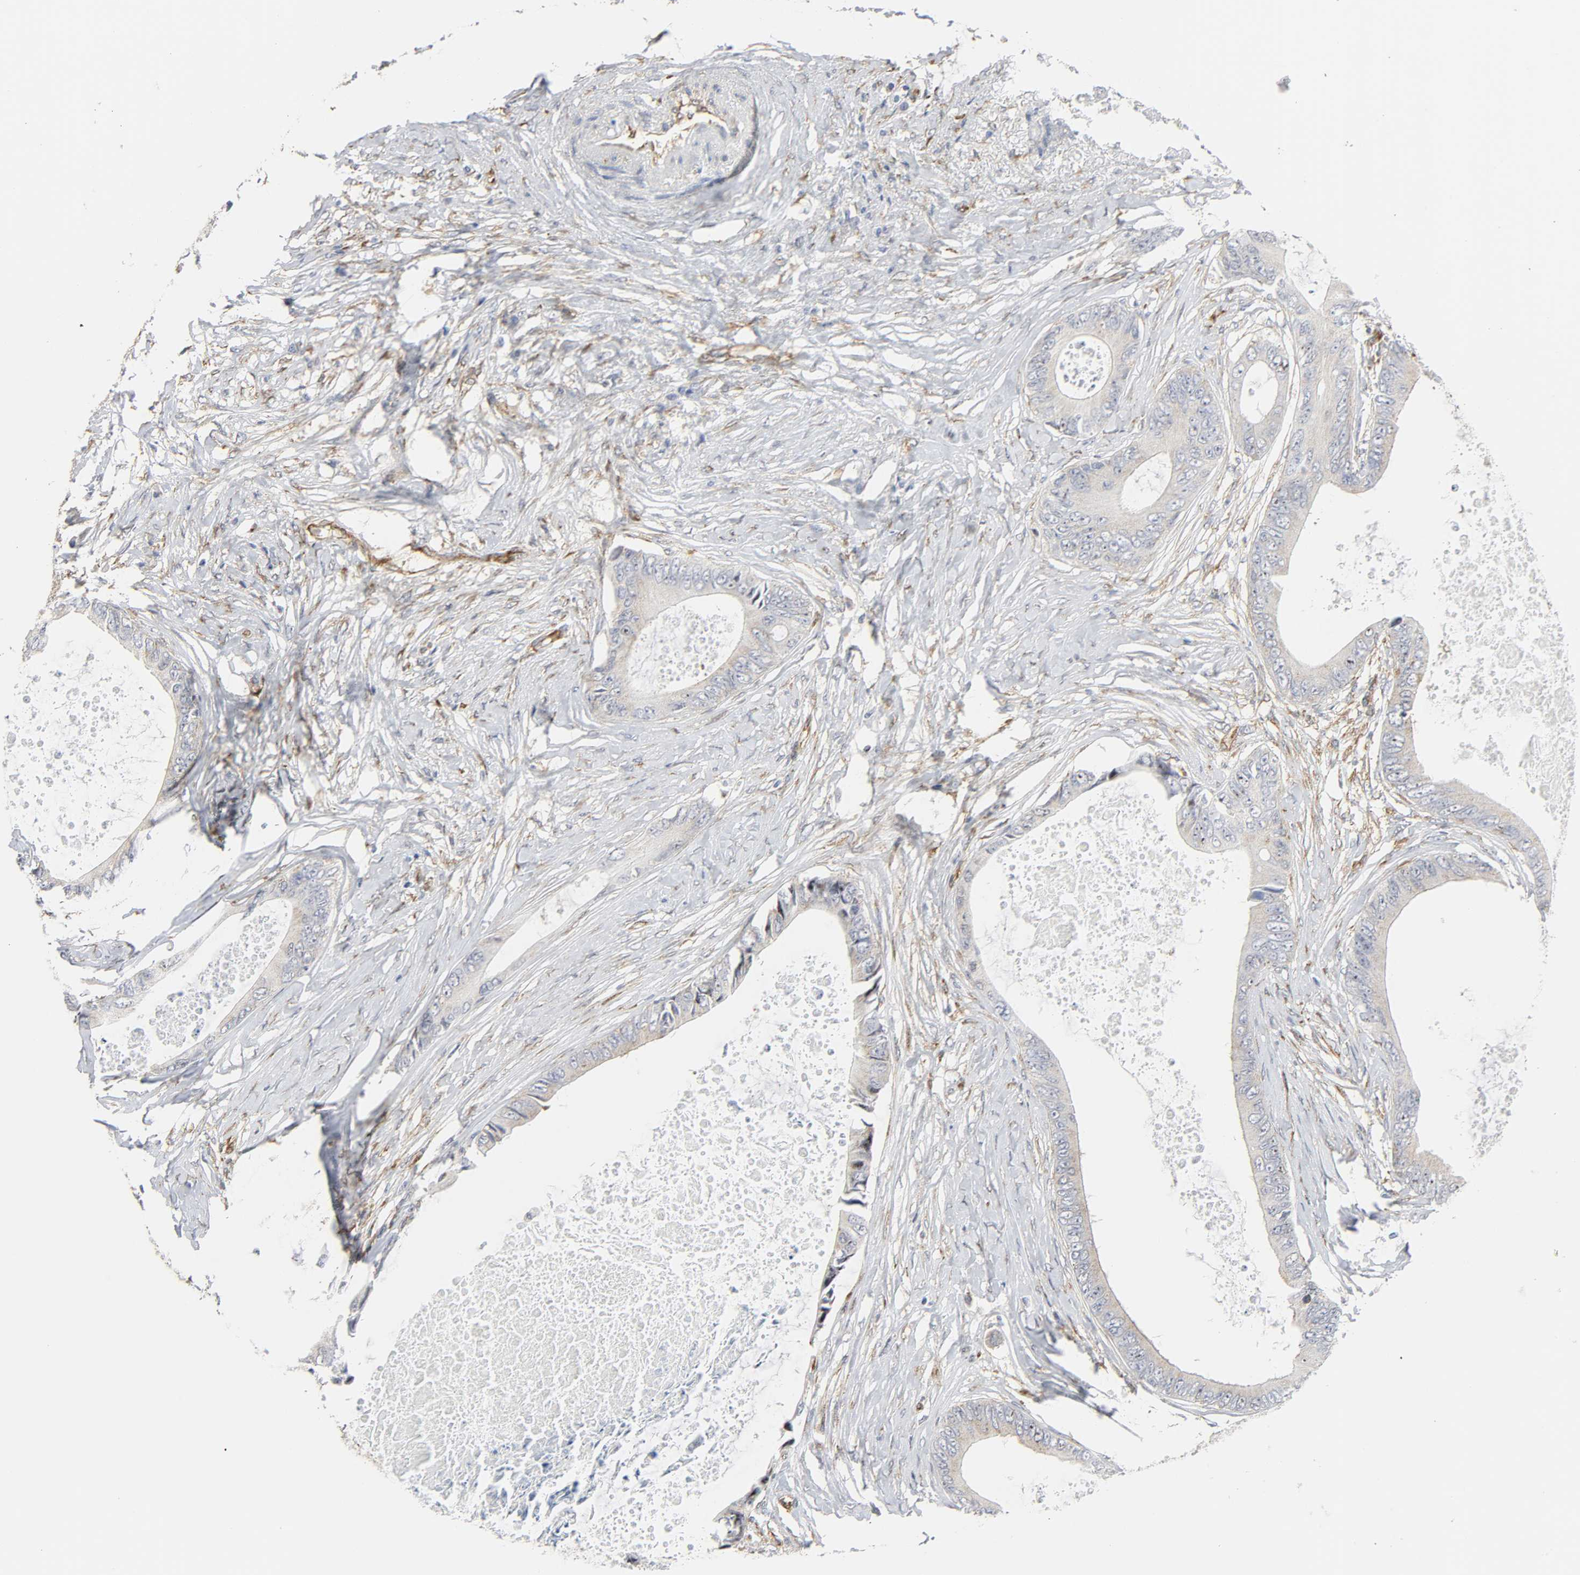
{"staining": {"intensity": "negative", "quantity": "none", "location": "none"}, "tissue": "colorectal cancer", "cell_type": "Tumor cells", "image_type": "cancer", "snomed": [{"axis": "morphology", "description": "Normal tissue, NOS"}, {"axis": "morphology", "description": "Adenocarcinoma, NOS"}, {"axis": "topography", "description": "Rectum"}, {"axis": "topography", "description": "Peripheral nerve tissue"}], "caption": "DAB immunohistochemical staining of human colorectal adenocarcinoma reveals no significant positivity in tumor cells.", "gene": "DOCK1", "patient": {"sex": "female", "age": 77}}